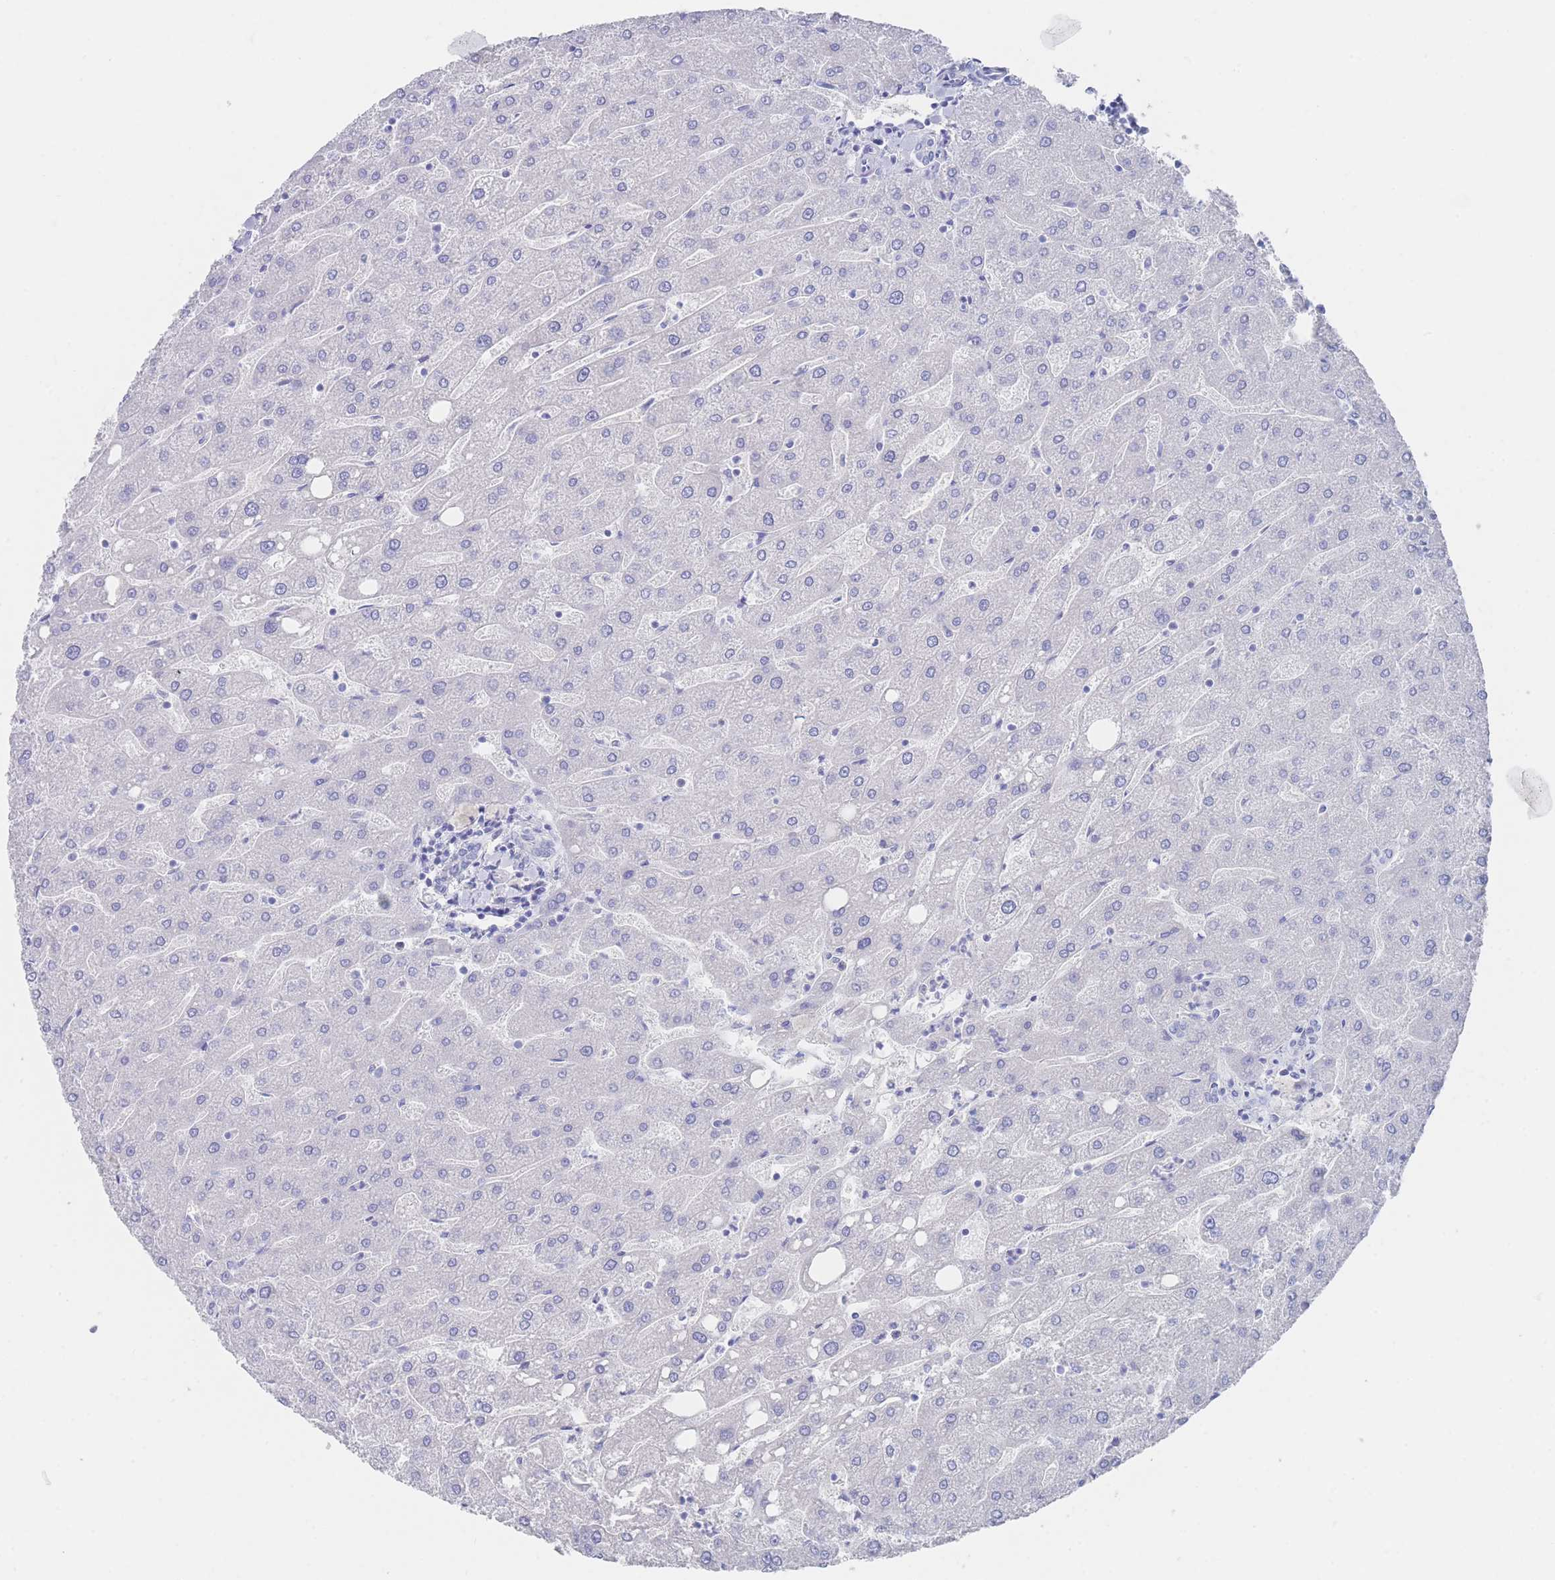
{"staining": {"intensity": "negative", "quantity": "none", "location": "none"}, "tissue": "liver", "cell_type": "Cholangiocytes", "image_type": "normal", "snomed": [{"axis": "morphology", "description": "Normal tissue, NOS"}, {"axis": "topography", "description": "Liver"}], "caption": "Histopathology image shows no protein staining in cholangiocytes of normal liver.", "gene": "LRRC37A2", "patient": {"sex": "male", "age": 67}}